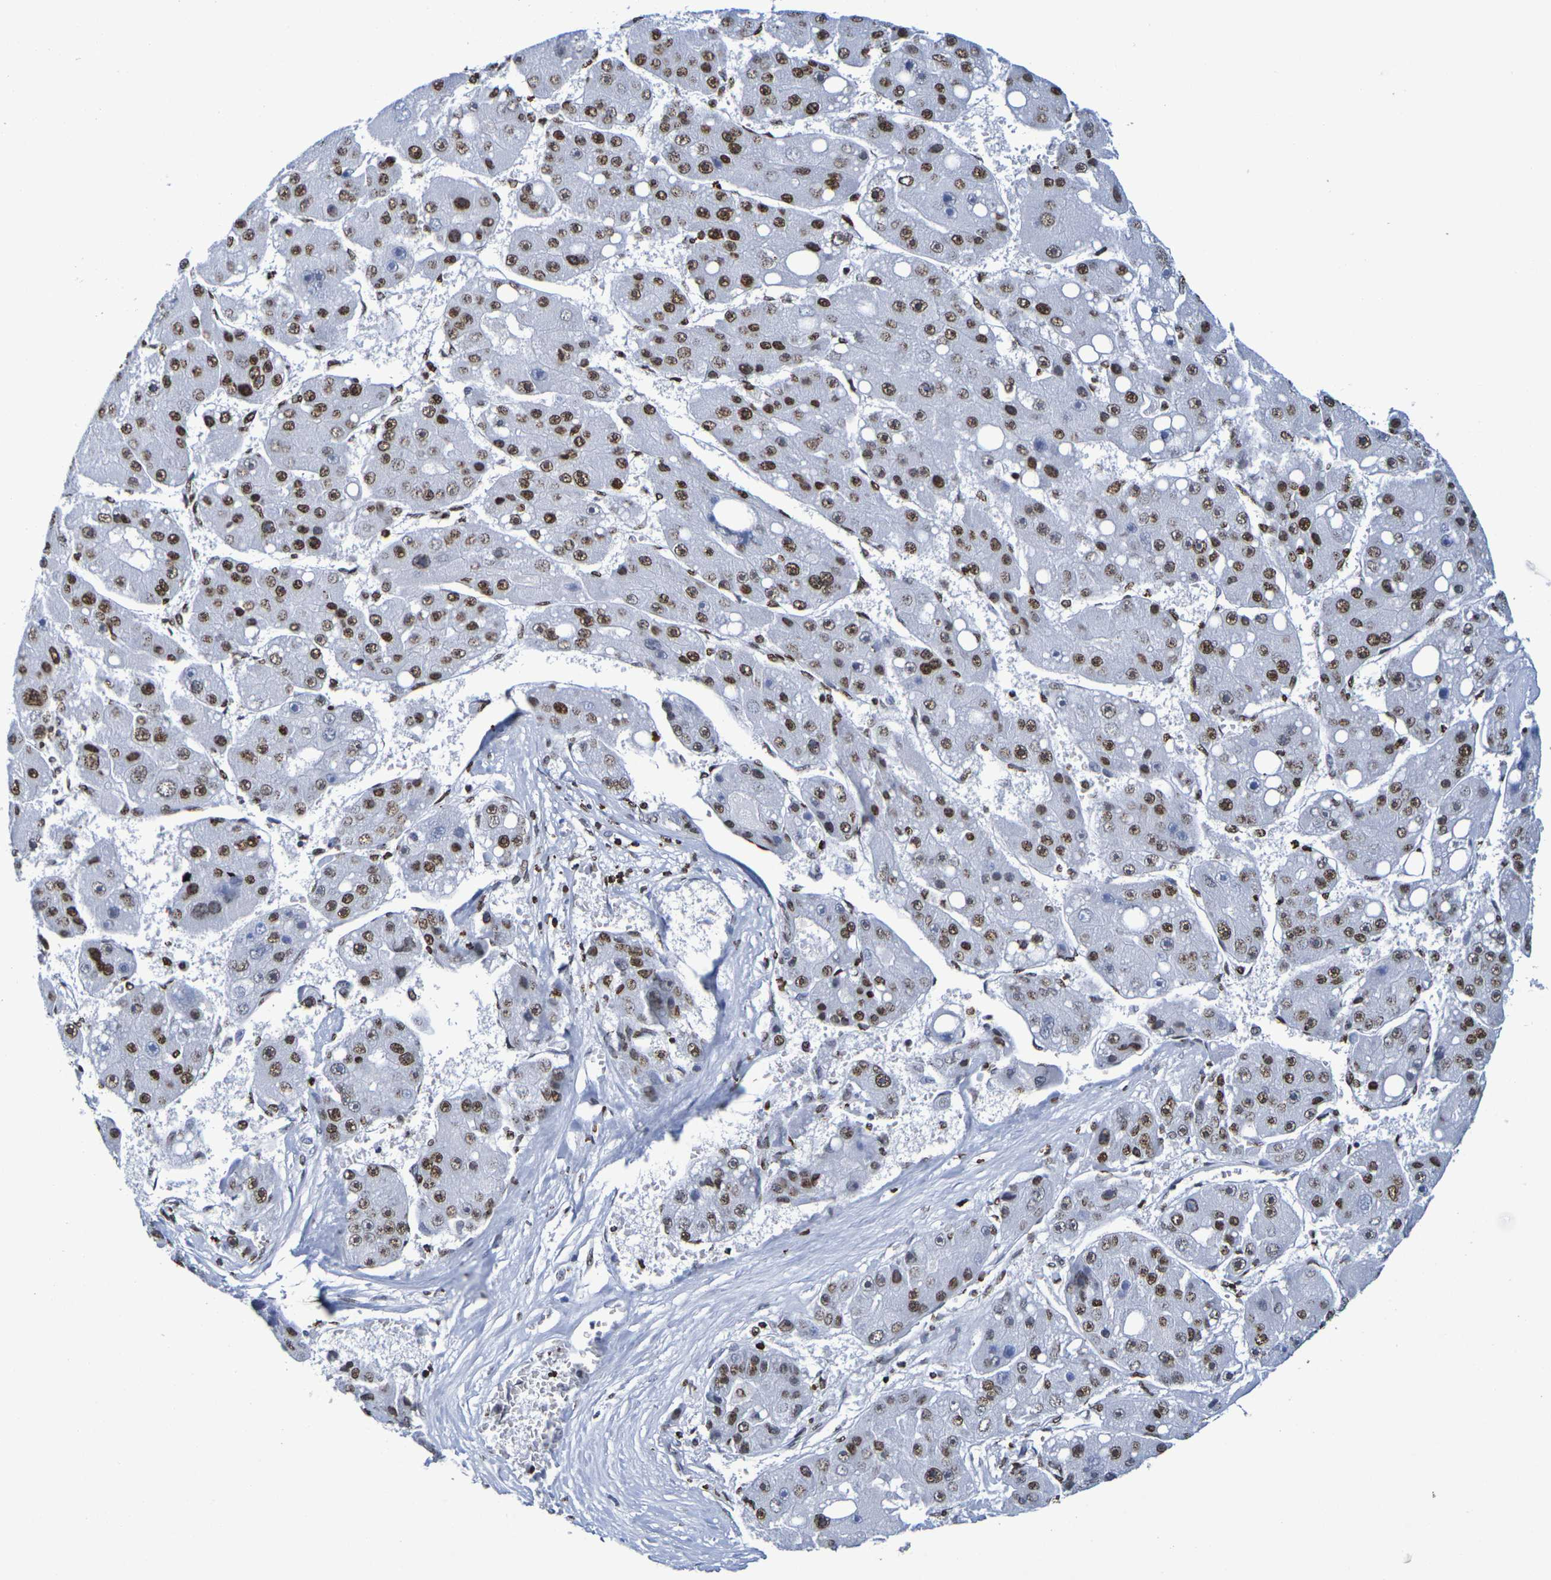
{"staining": {"intensity": "moderate", "quantity": ">75%", "location": "nuclear"}, "tissue": "liver cancer", "cell_type": "Tumor cells", "image_type": "cancer", "snomed": [{"axis": "morphology", "description": "Carcinoma, Hepatocellular, NOS"}, {"axis": "topography", "description": "Liver"}], "caption": "A micrograph of liver cancer (hepatocellular carcinoma) stained for a protein shows moderate nuclear brown staining in tumor cells.", "gene": "H1-5", "patient": {"sex": "female", "age": 61}}